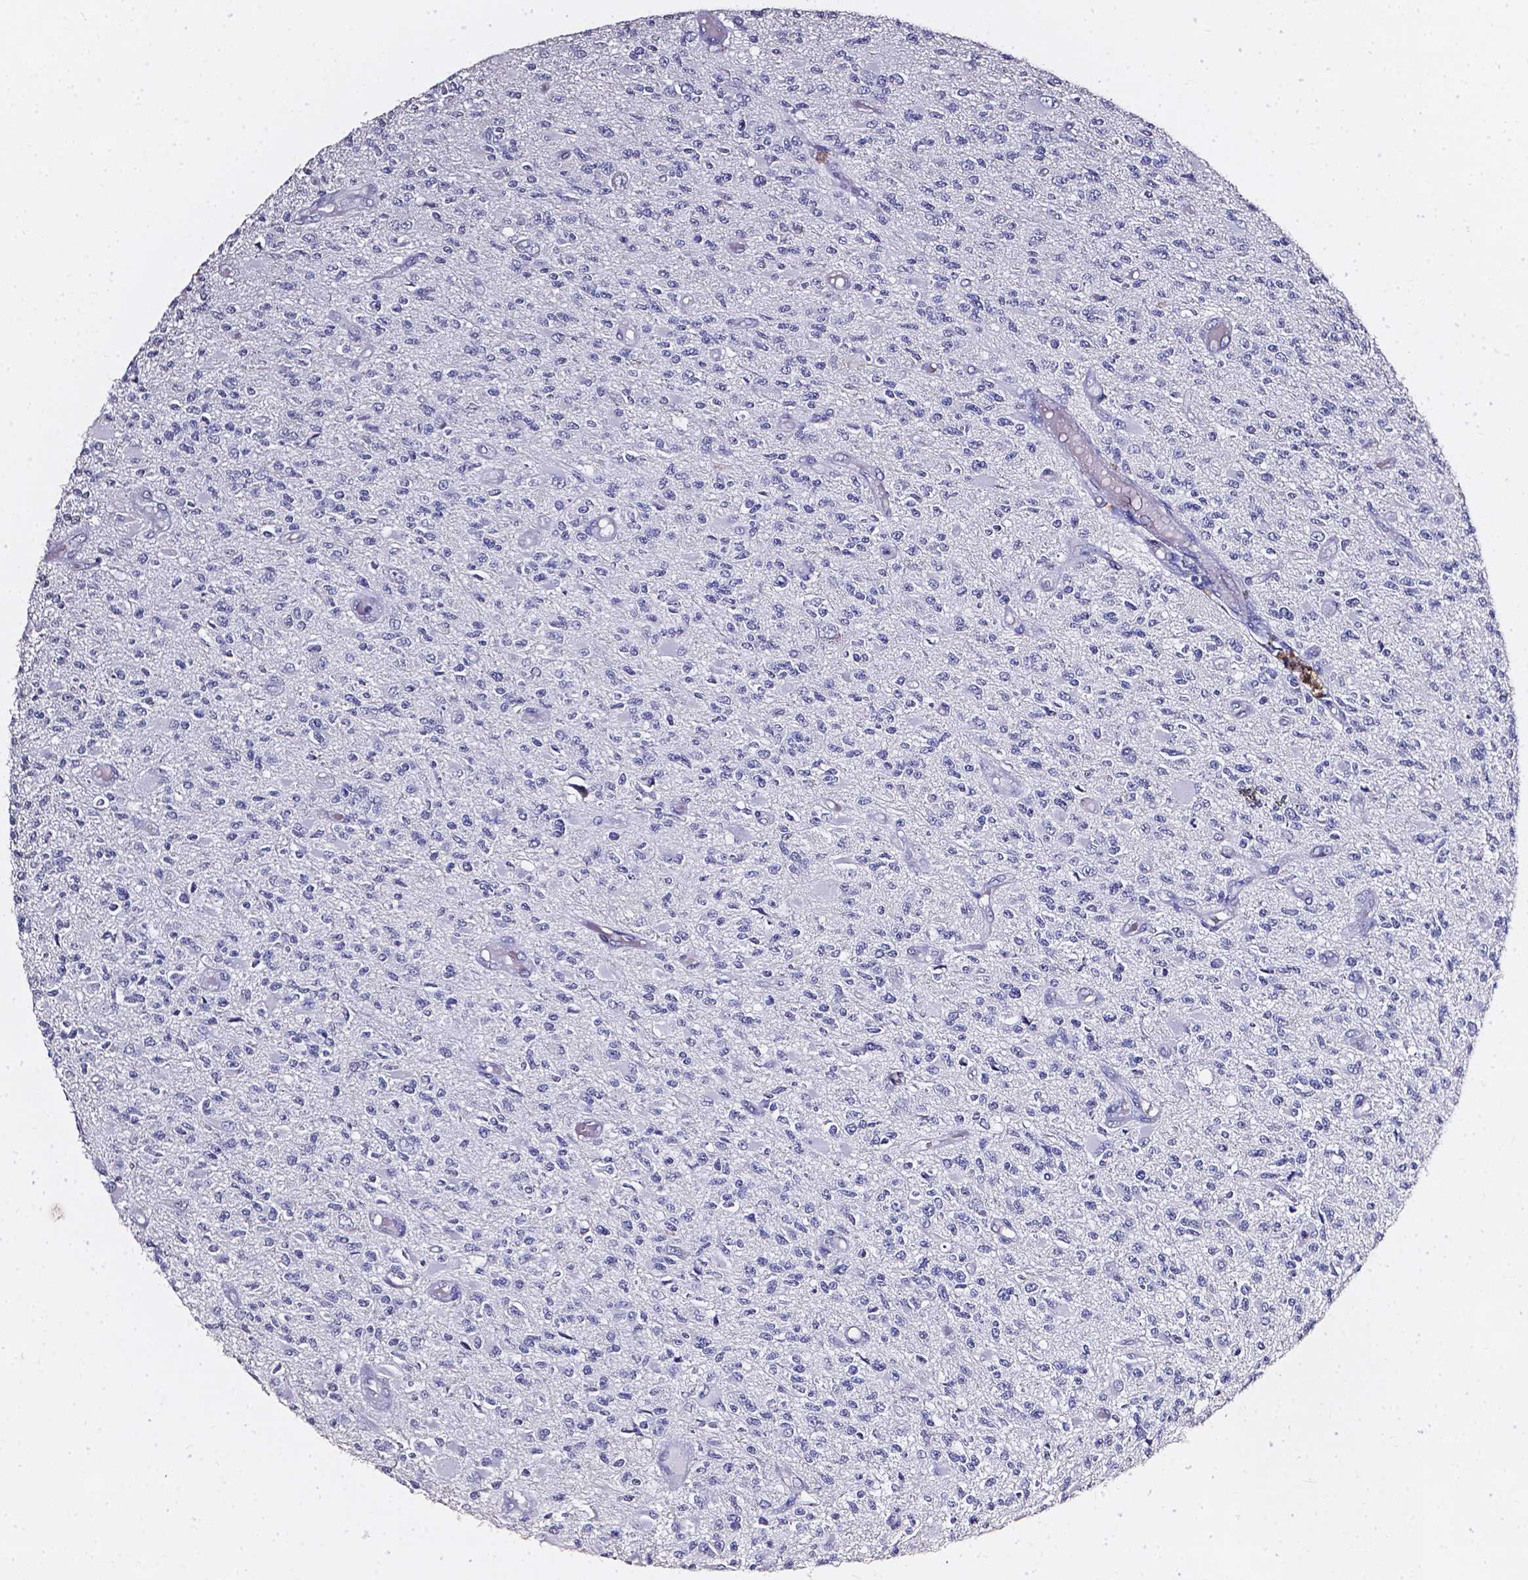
{"staining": {"intensity": "negative", "quantity": "none", "location": "none"}, "tissue": "glioma", "cell_type": "Tumor cells", "image_type": "cancer", "snomed": [{"axis": "morphology", "description": "Glioma, malignant, High grade"}, {"axis": "topography", "description": "Brain"}], "caption": "Tumor cells are negative for protein expression in human glioma.", "gene": "AKR1B10", "patient": {"sex": "female", "age": 63}}